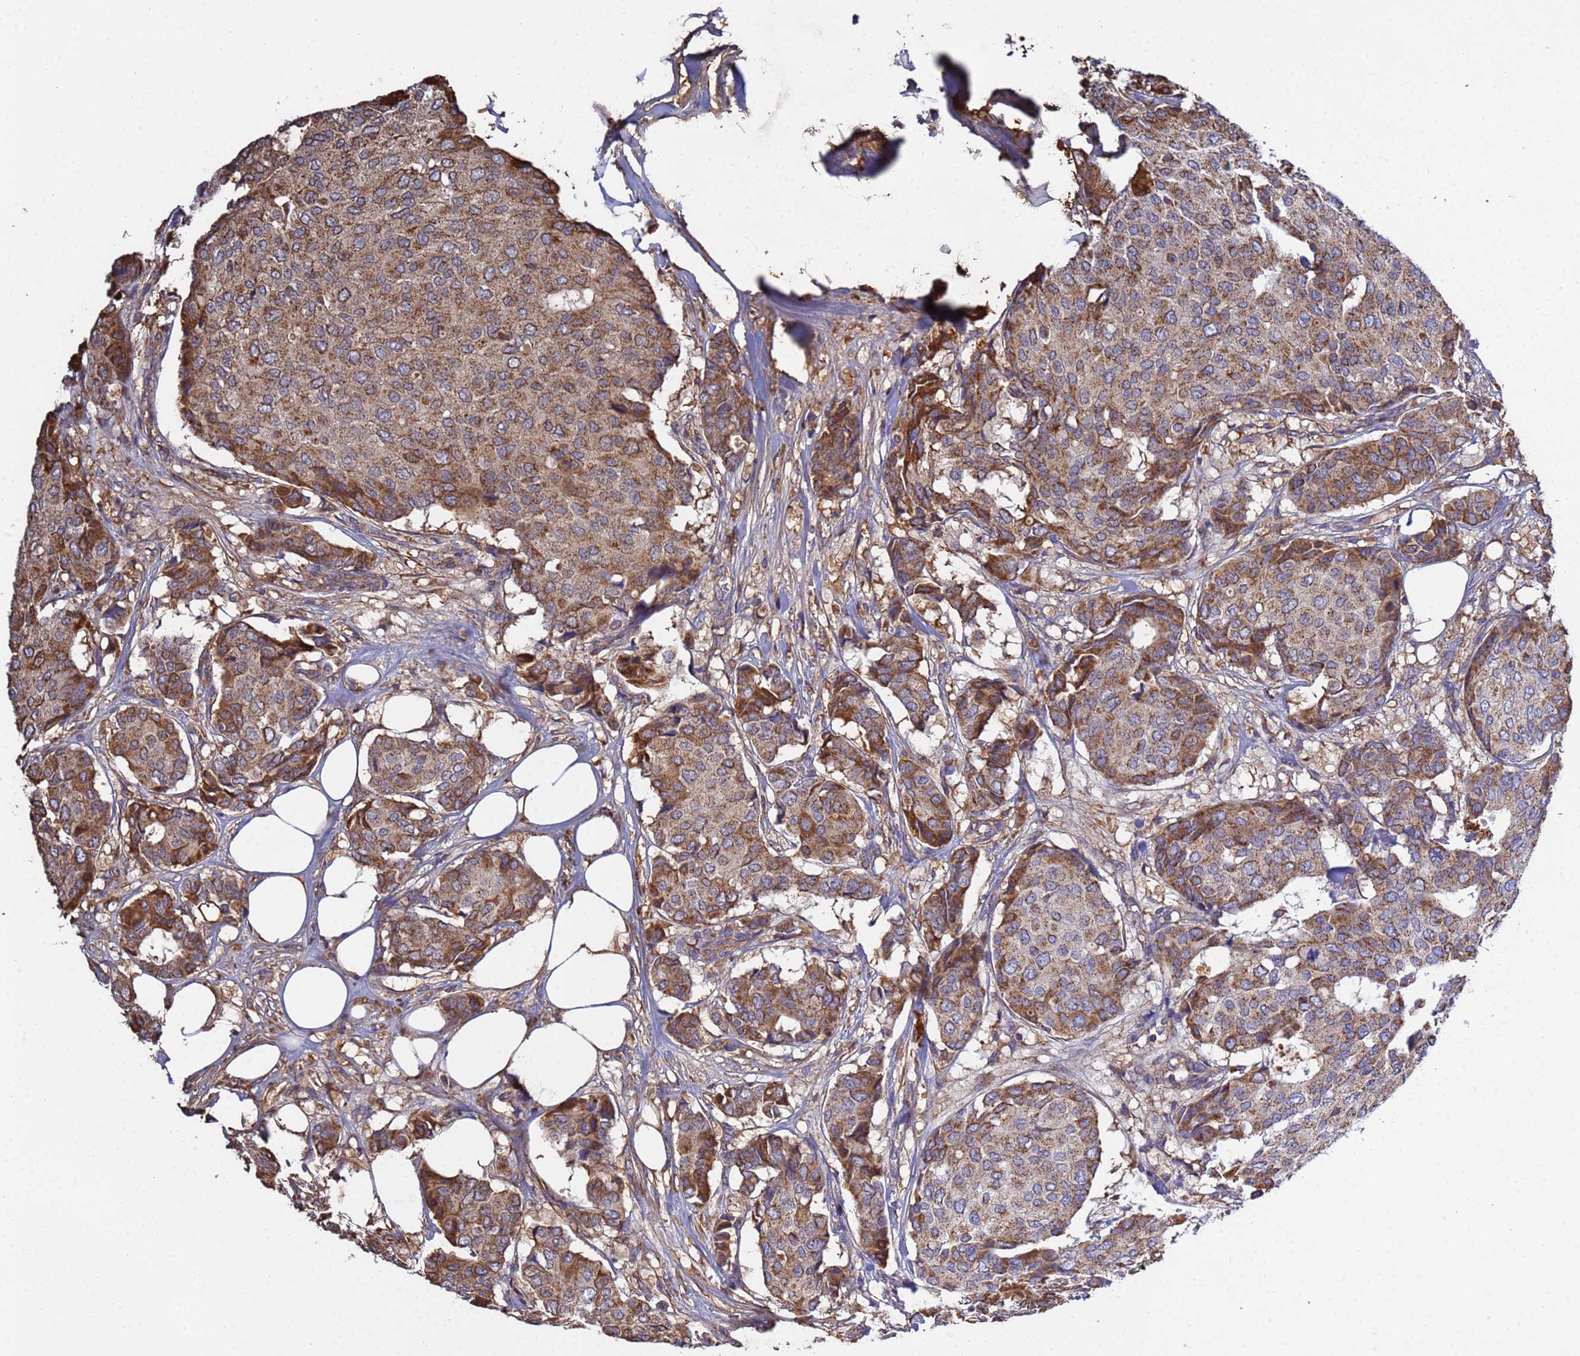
{"staining": {"intensity": "moderate", "quantity": ">75%", "location": "cytoplasmic/membranous"}, "tissue": "breast cancer", "cell_type": "Tumor cells", "image_type": "cancer", "snomed": [{"axis": "morphology", "description": "Duct carcinoma"}, {"axis": "topography", "description": "Breast"}], "caption": "Immunohistochemistry of human breast intraductal carcinoma reveals medium levels of moderate cytoplasmic/membranous expression in approximately >75% of tumor cells.", "gene": "GLUD1", "patient": {"sex": "female", "age": 75}}